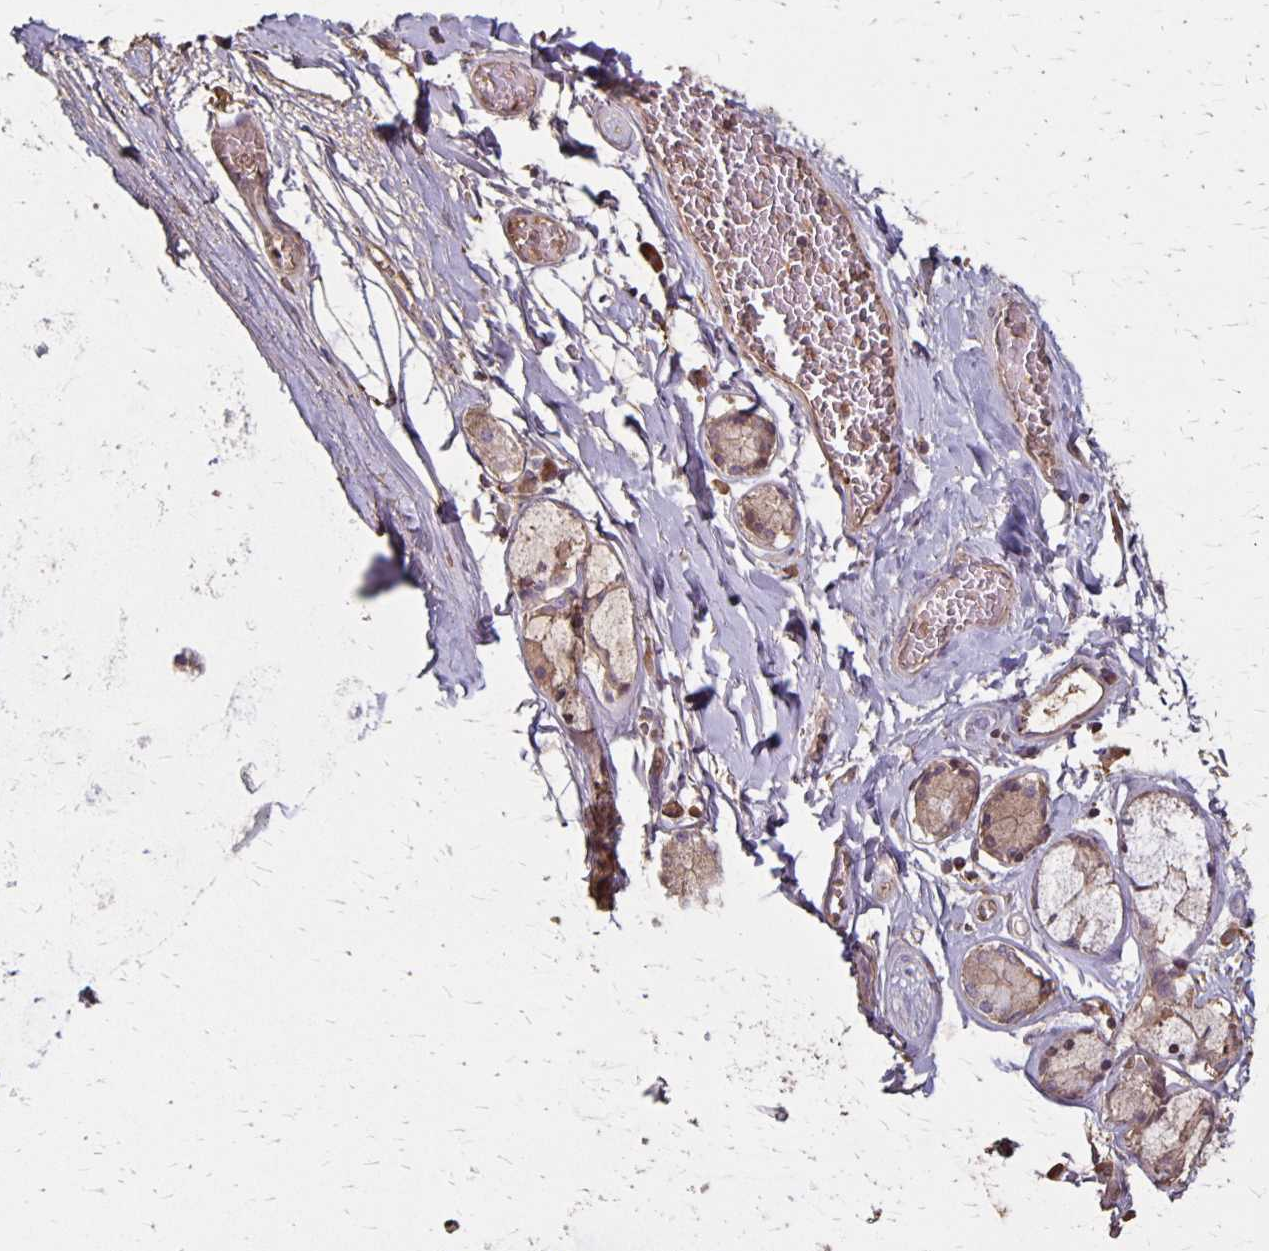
{"staining": {"intensity": "moderate", "quantity": ">75%", "location": "cytoplasmic/membranous"}, "tissue": "adipose tissue", "cell_type": "Adipocytes", "image_type": "normal", "snomed": [{"axis": "morphology", "description": "Normal tissue, NOS"}, {"axis": "topography", "description": "Cartilage tissue"}, {"axis": "topography", "description": "Bronchus"}, {"axis": "topography", "description": "Peripheral nerve tissue"}], "caption": "This micrograph reveals immunohistochemistry (IHC) staining of unremarkable adipose tissue, with medium moderate cytoplasmic/membranous expression in about >75% of adipocytes.", "gene": "PROM2", "patient": {"sex": "male", "age": 67}}